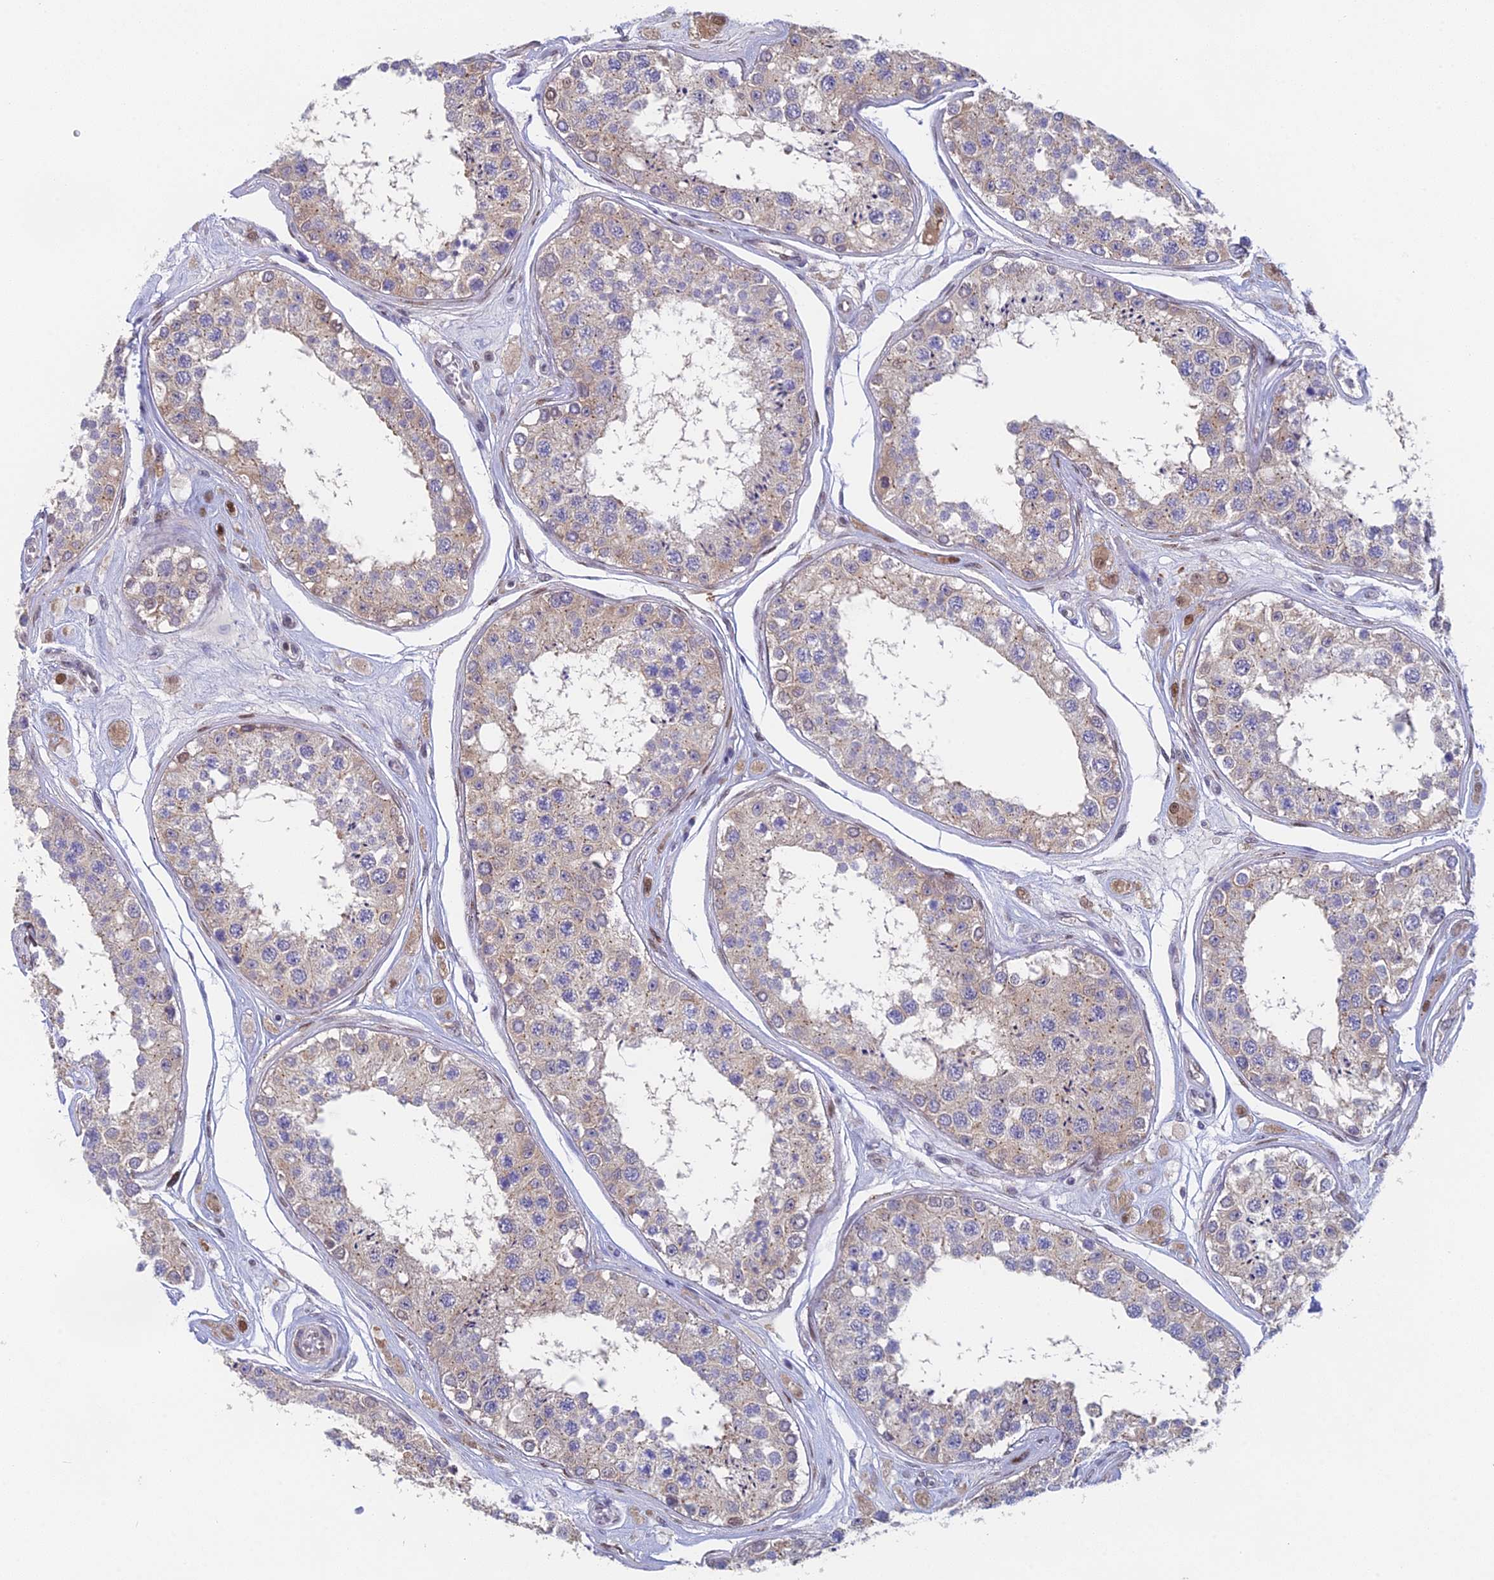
{"staining": {"intensity": "weak", "quantity": ">75%", "location": "cytoplasmic/membranous"}, "tissue": "testis", "cell_type": "Cells in seminiferous ducts", "image_type": "normal", "snomed": [{"axis": "morphology", "description": "Normal tissue, NOS"}, {"axis": "topography", "description": "Testis"}], "caption": "A low amount of weak cytoplasmic/membranous expression is present in approximately >75% of cells in seminiferous ducts in benign testis.", "gene": "MRPL17", "patient": {"sex": "male", "age": 25}}